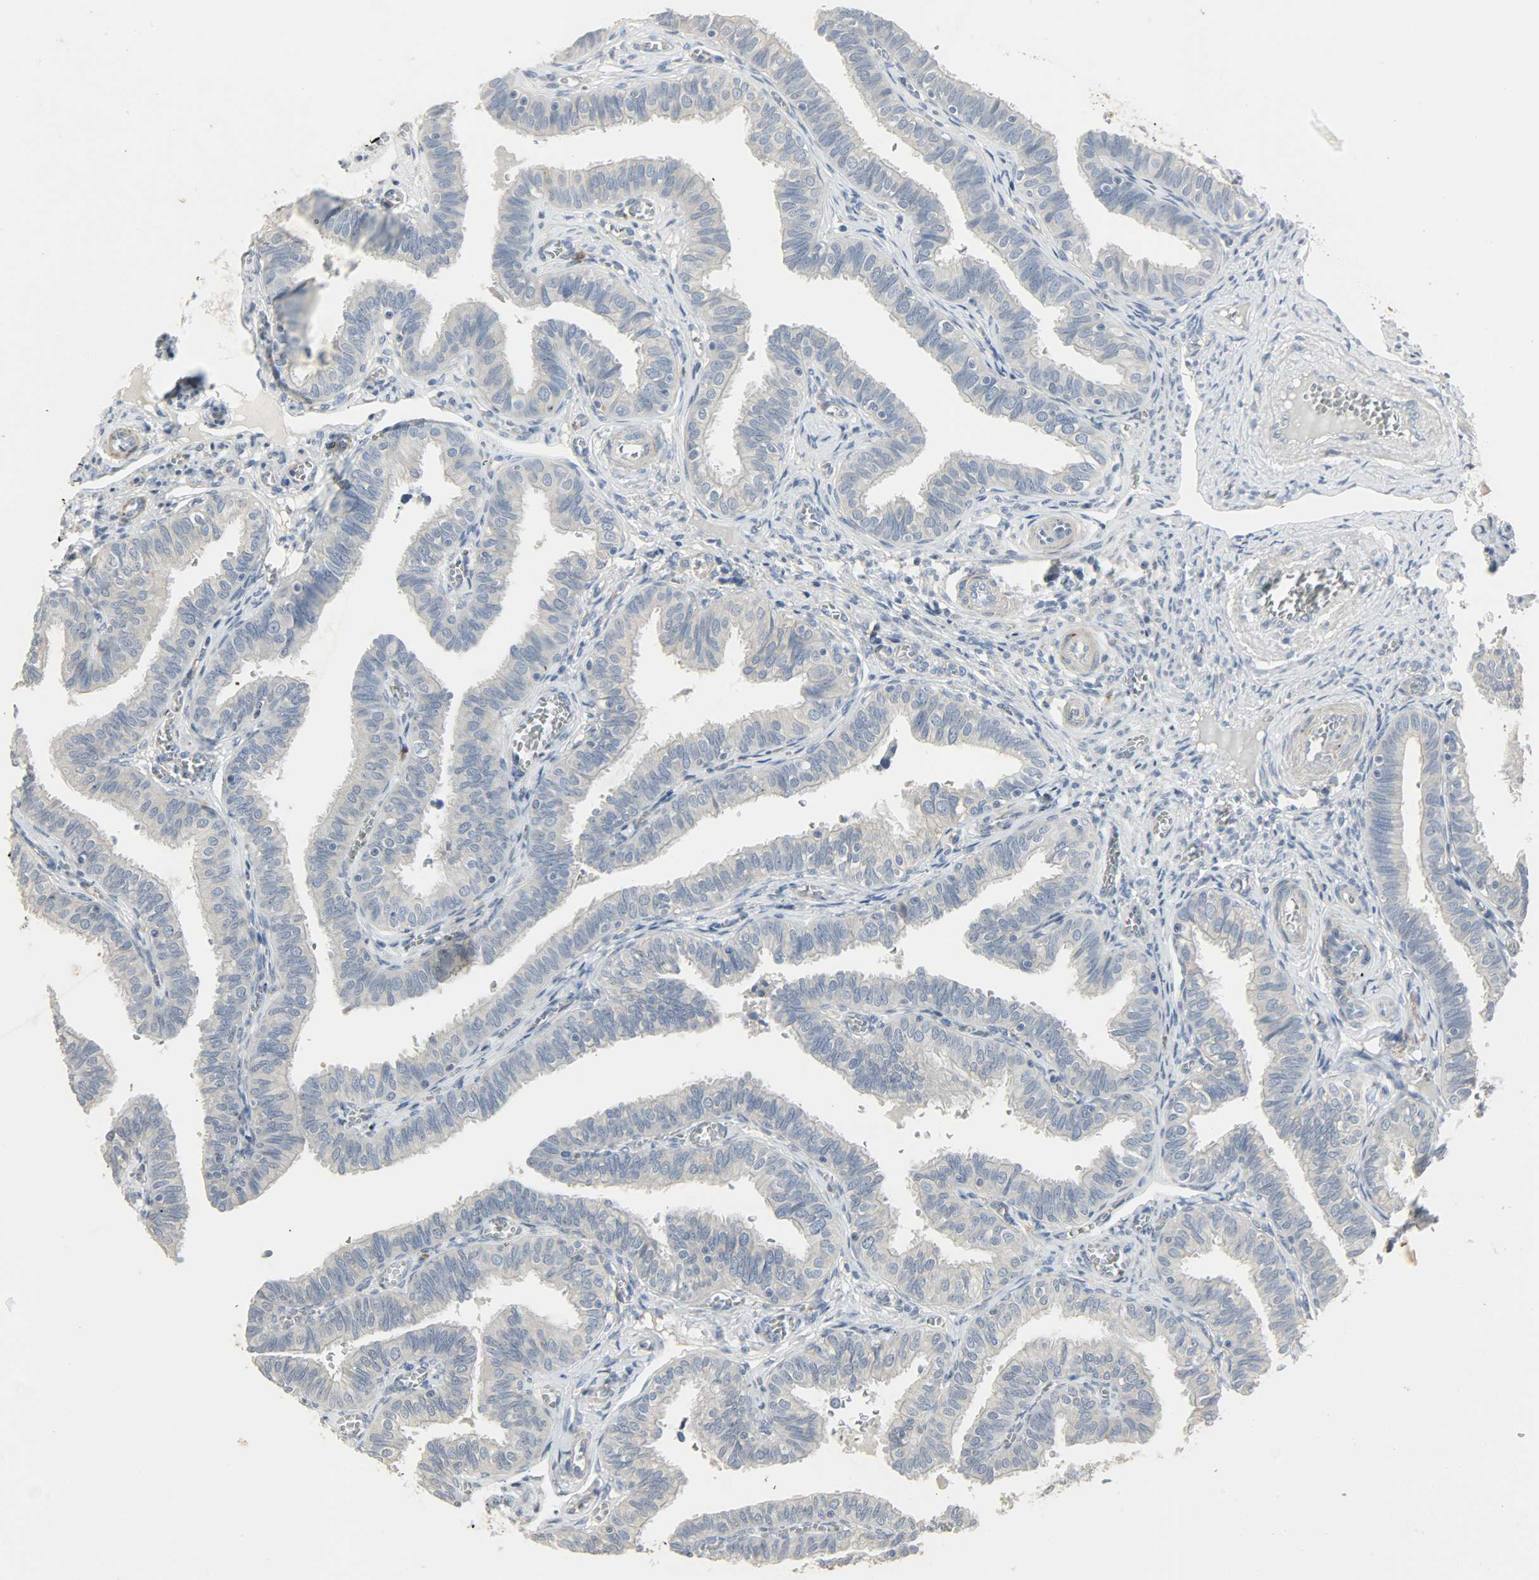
{"staining": {"intensity": "negative", "quantity": "none", "location": "none"}, "tissue": "fallopian tube", "cell_type": "Glandular cells", "image_type": "normal", "snomed": [{"axis": "morphology", "description": "Normal tissue, NOS"}, {"axis": "topography", "description": "Fallopian tube"}], "caption": "The image reveals no staining of glandular cells in normal fallopian tube.", "gene": "ENPEP", "patient": {"sex": "female", "age": 46}}